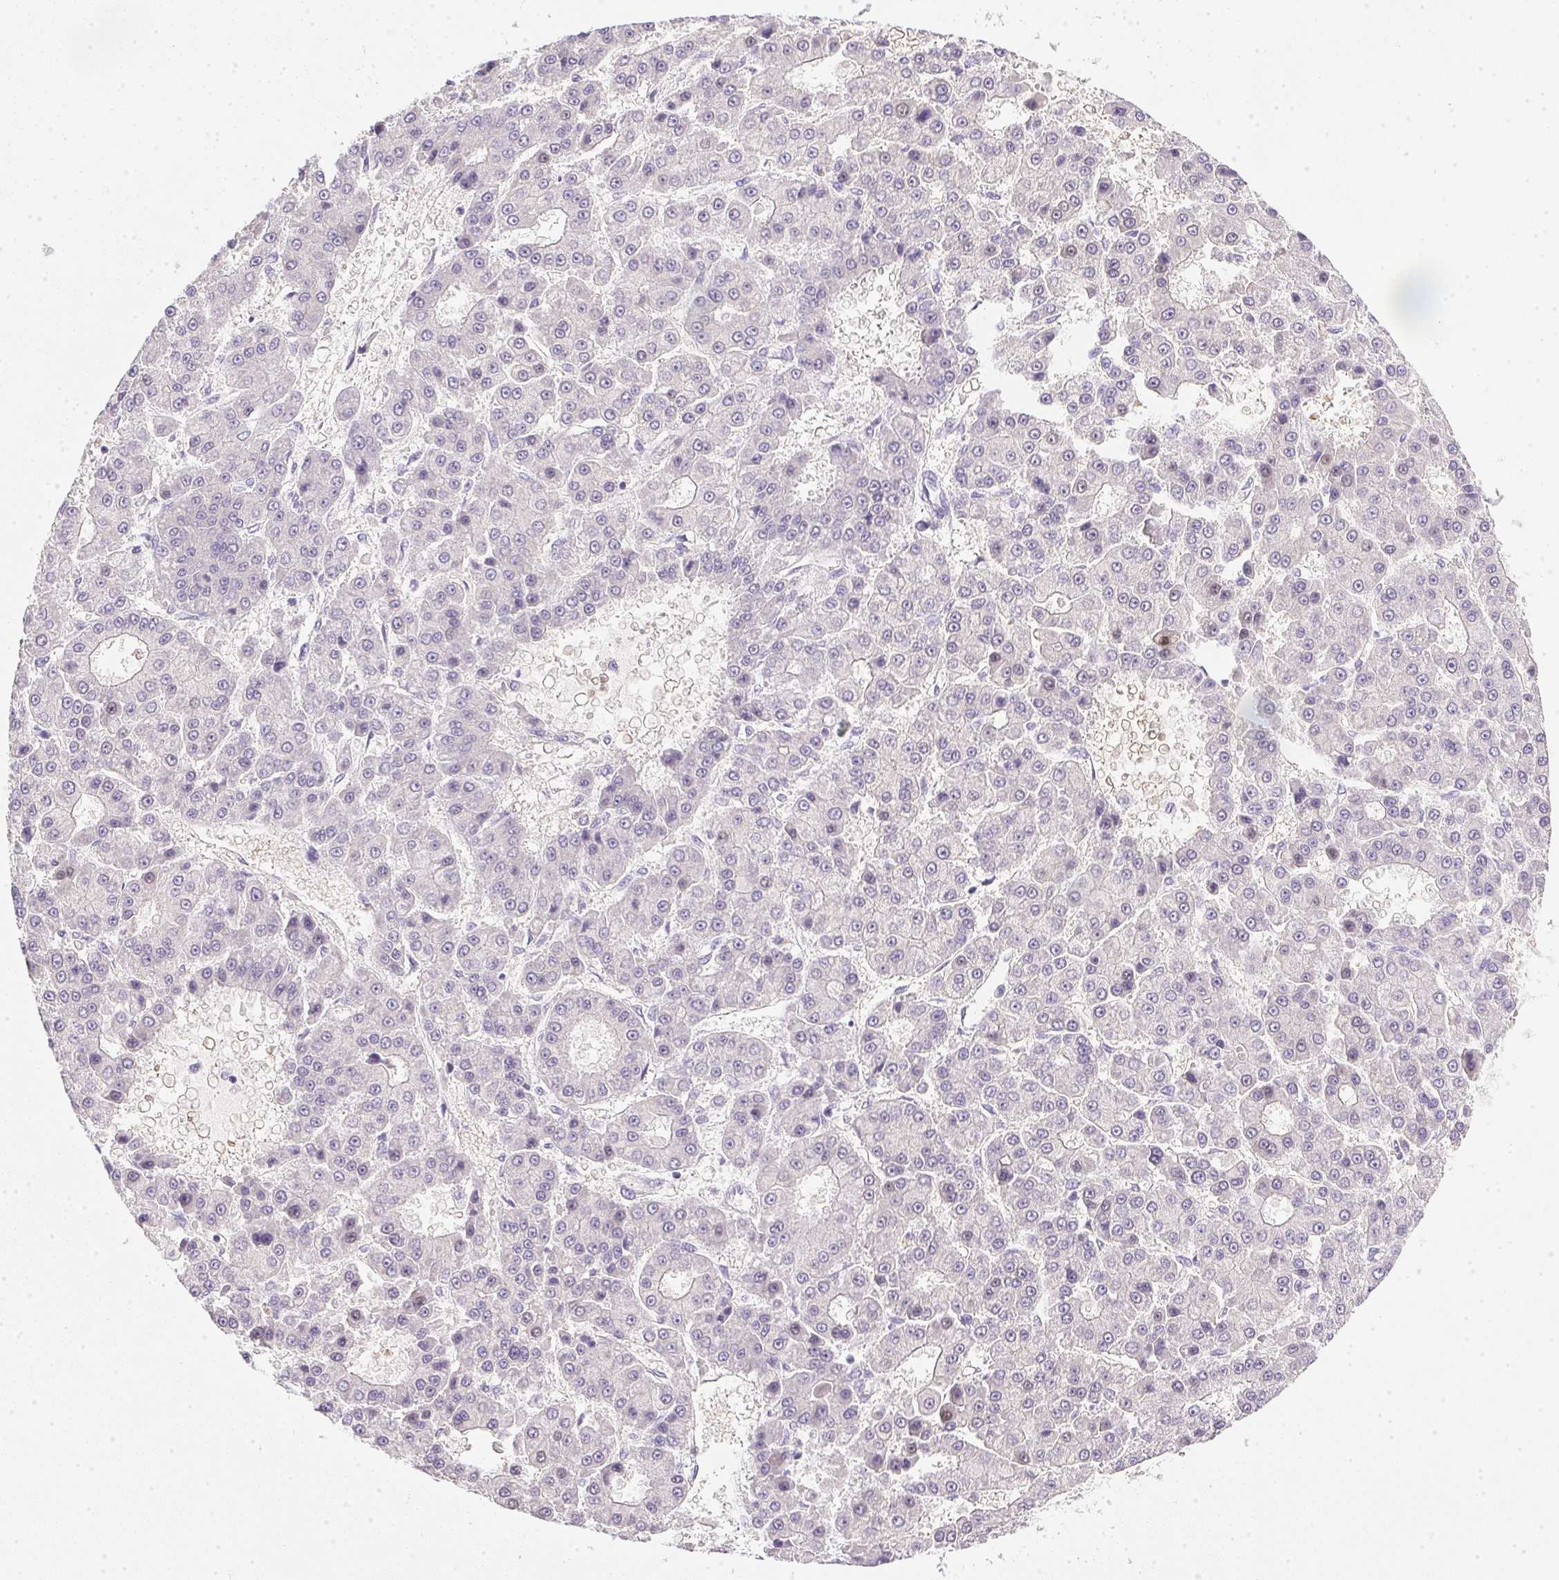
{"staining": {"intensity": "negative", "quantity": "none", "location": "none"}, "tissue": "liver cancer", "cell_type": "Tumor cells", "image_type": "cancer", "snomed": [{"axis": "morphology", "description": "Carcinoma, Hepatocellular, NOS"}, {"axis": "topography", "description": "Liver"}], "caption": "Immunohistochemistry (IHC) micrograph of human liver cancer stained for a protein (brown), which shows no expression in tumor cells. The staining is performed using DAB (3,3'-diaminobenzidine) brown chromogen with nuclei counter-stained in using hematoxylin.", "gene": "SLC17A7", "patient": {"sex": "male", "age": 70}}